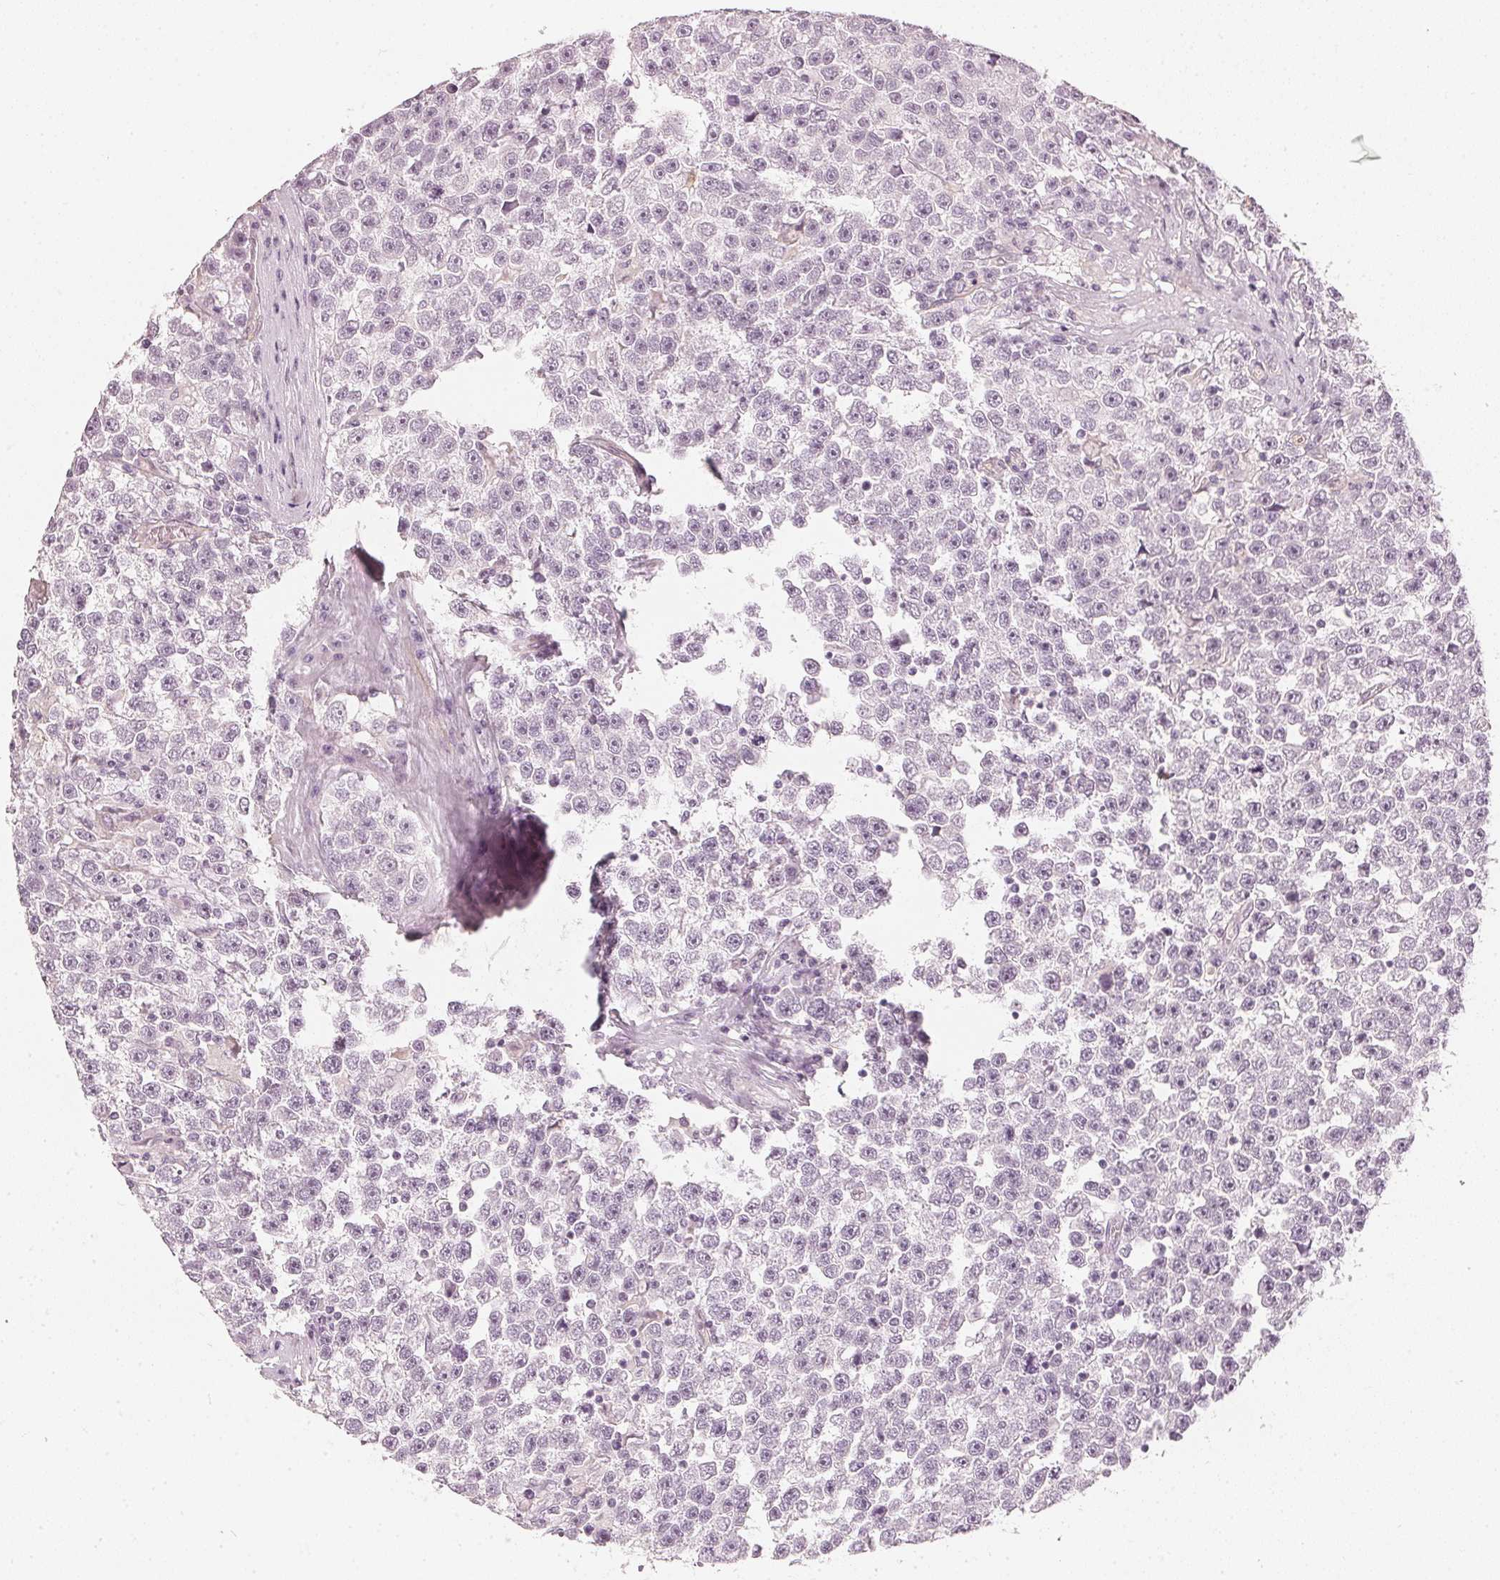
{"staining": {"intensity": "negative", "quantity": "none", "location": "none"}, "tissue": "testis cancer", "cell_type": "Tumor cells", "image_type": "cancer", "snomed": [{"axis": "morphology", "description": "Seminoma, NOS"}, {"axis": "topography", "description": "Testis"}], "caption": "Immunohistochemistry of human testis cancer displays no staining in tumor cells. (DAB immunohistochemistry (IHC), high magnification).", "gene": "APLP1", "patient": {"sex": "male", "age": 31}}